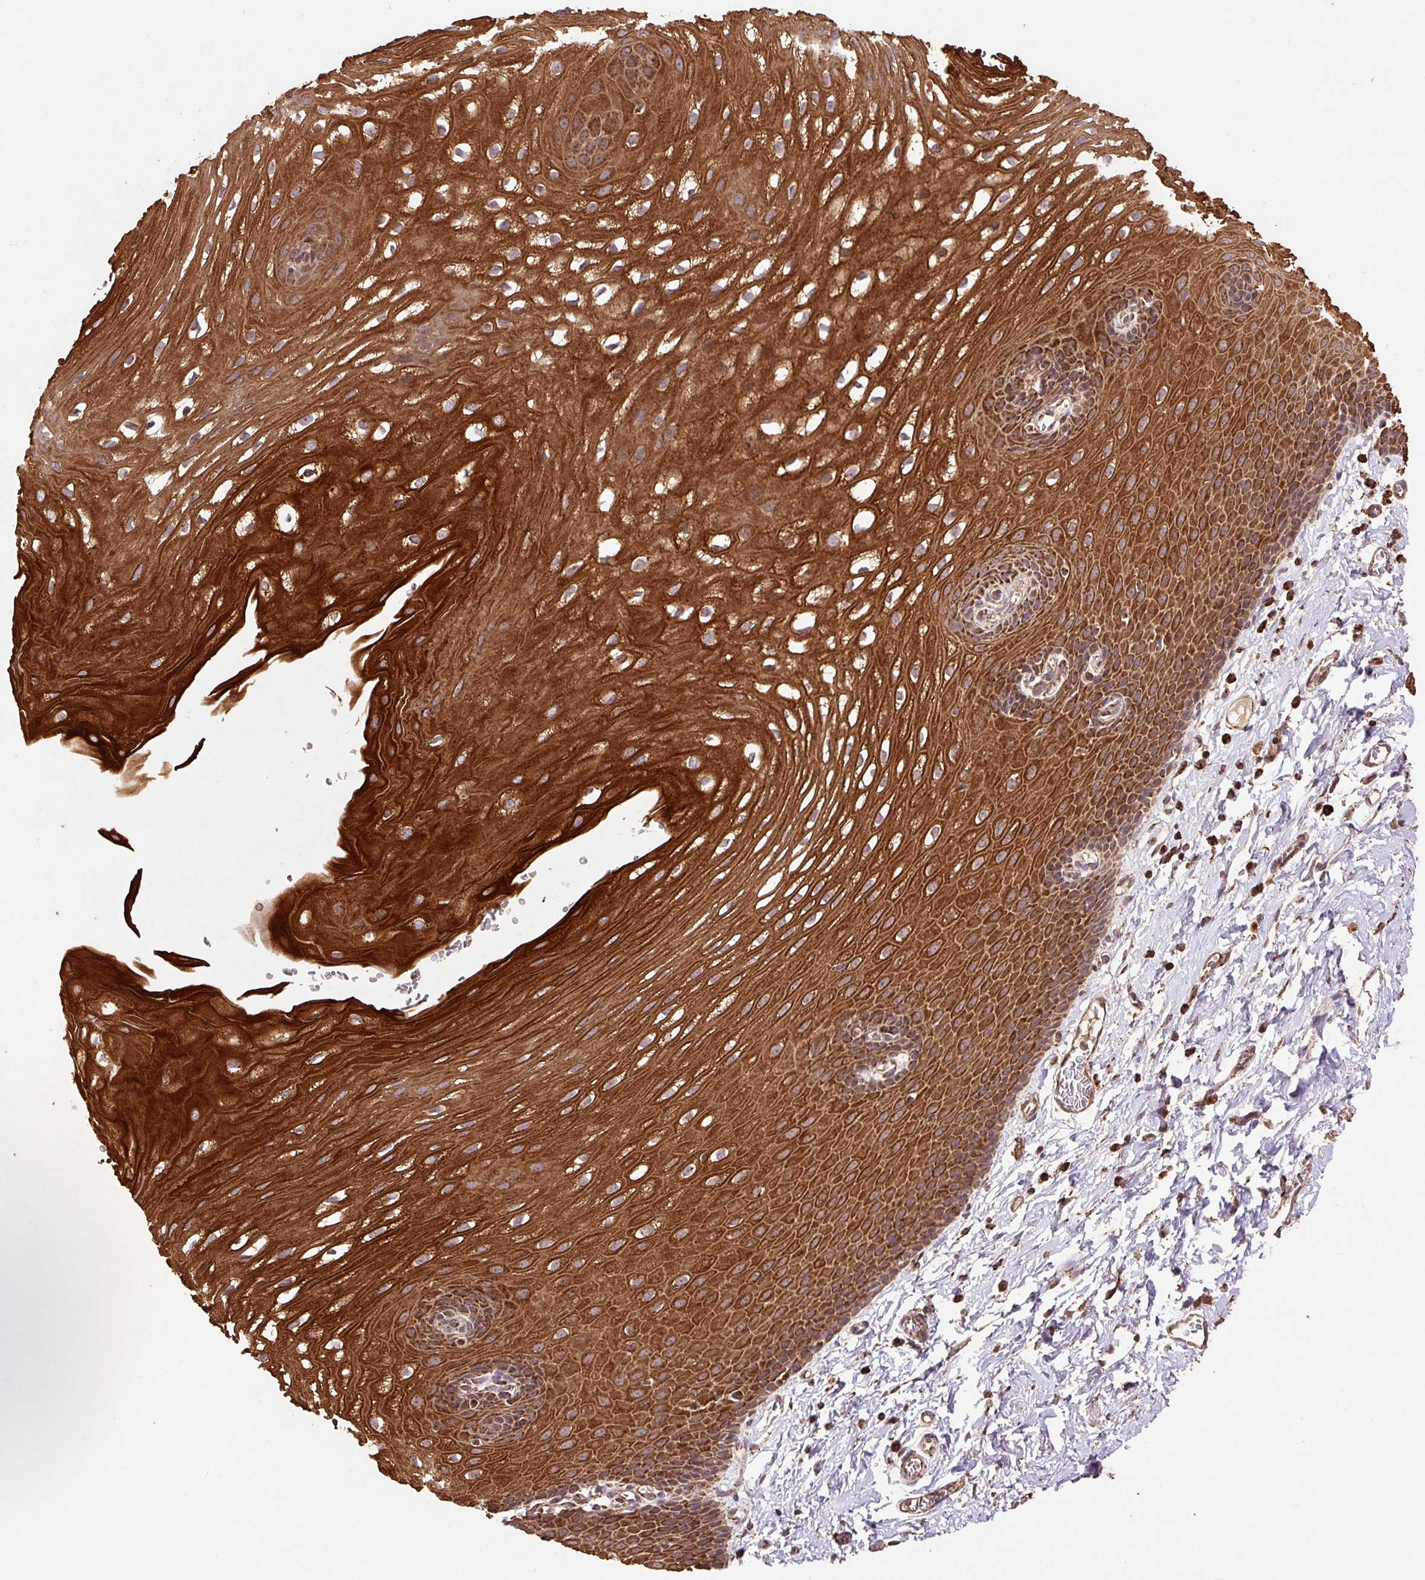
{"staining": {"intensity": "strong", "quantity": ">75%", "location": "cytoplasmic/membranous"}, "tissue": "esophagus", "cell_type": "Squamous epithelial cells", "image_type": "normal", "snomed": [{"axis": "morphology", "description": "Normal tissue, NOS"}, {"axis": "topography", "description": "Esophagus"}], "caption": "A brown stain highlights strong cytoplasmic/membranous positivity of a protein in squamous epithelial cells of benign human esophagus.", "gene": "ATP5F1A", "patient": {"sex": "male", "age": 70}}